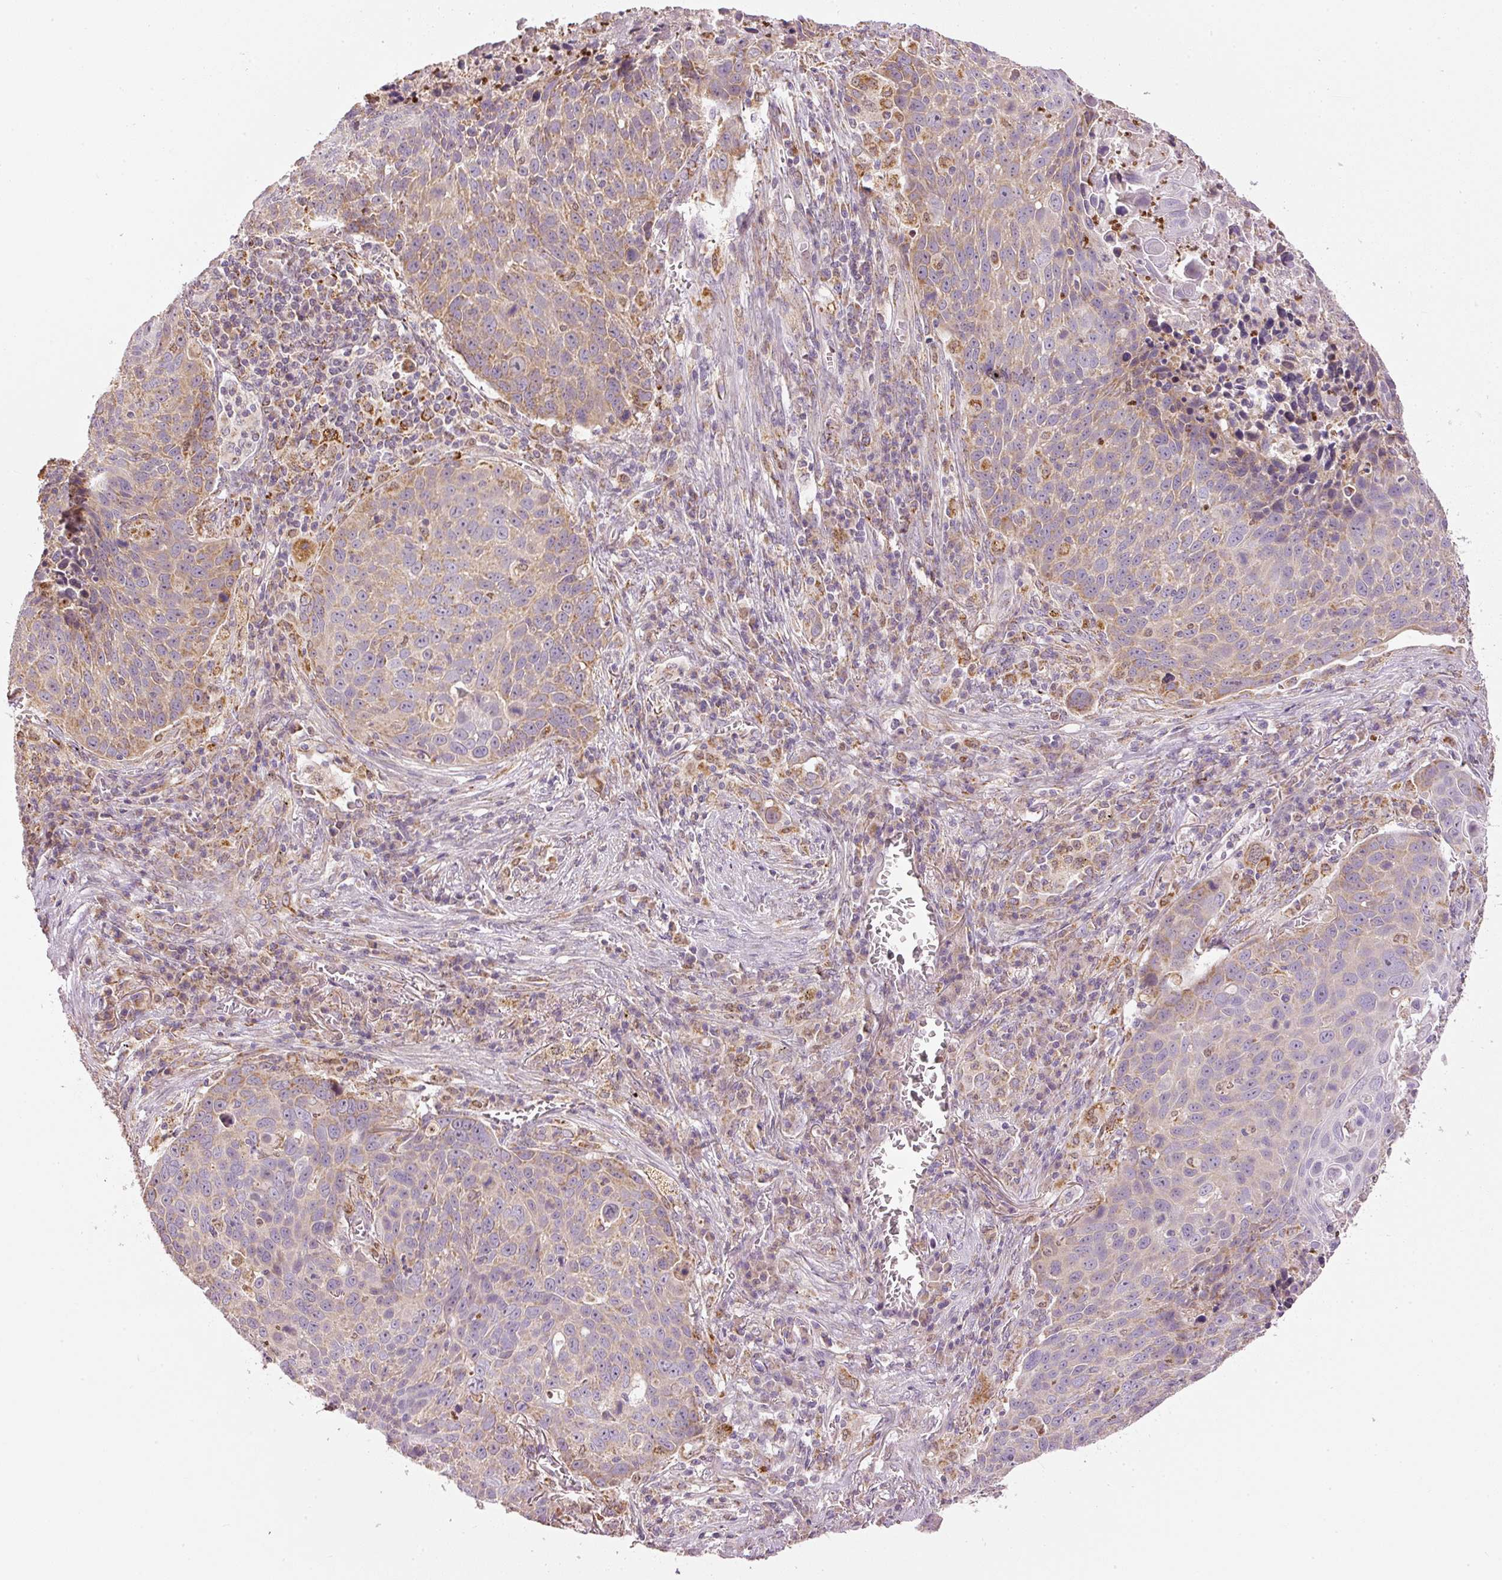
{"staining": {"intensity": "moderate", "quantity": "25%-75%", "location": "cytoplasmic/membranous"}, "tissue": "lung cancer", "cell_type": "Tumor cells", "image_type": "cancer", "snomed": [{"axis": "morphology", "description": "Squamous cell carcinoma, NOS"}, {"axis": "topography", "description": "Lung"}], "caption": "The histopathology image shows immunohistochemical staining of lung squamous cell carcinoma. There is moderate cytoplasmic/membranous positivity is appreciated in approximately 25%-75% of tumor cells.", "gene": "MTHFD1L", "patient": {"sex": "male", "age": 78}}